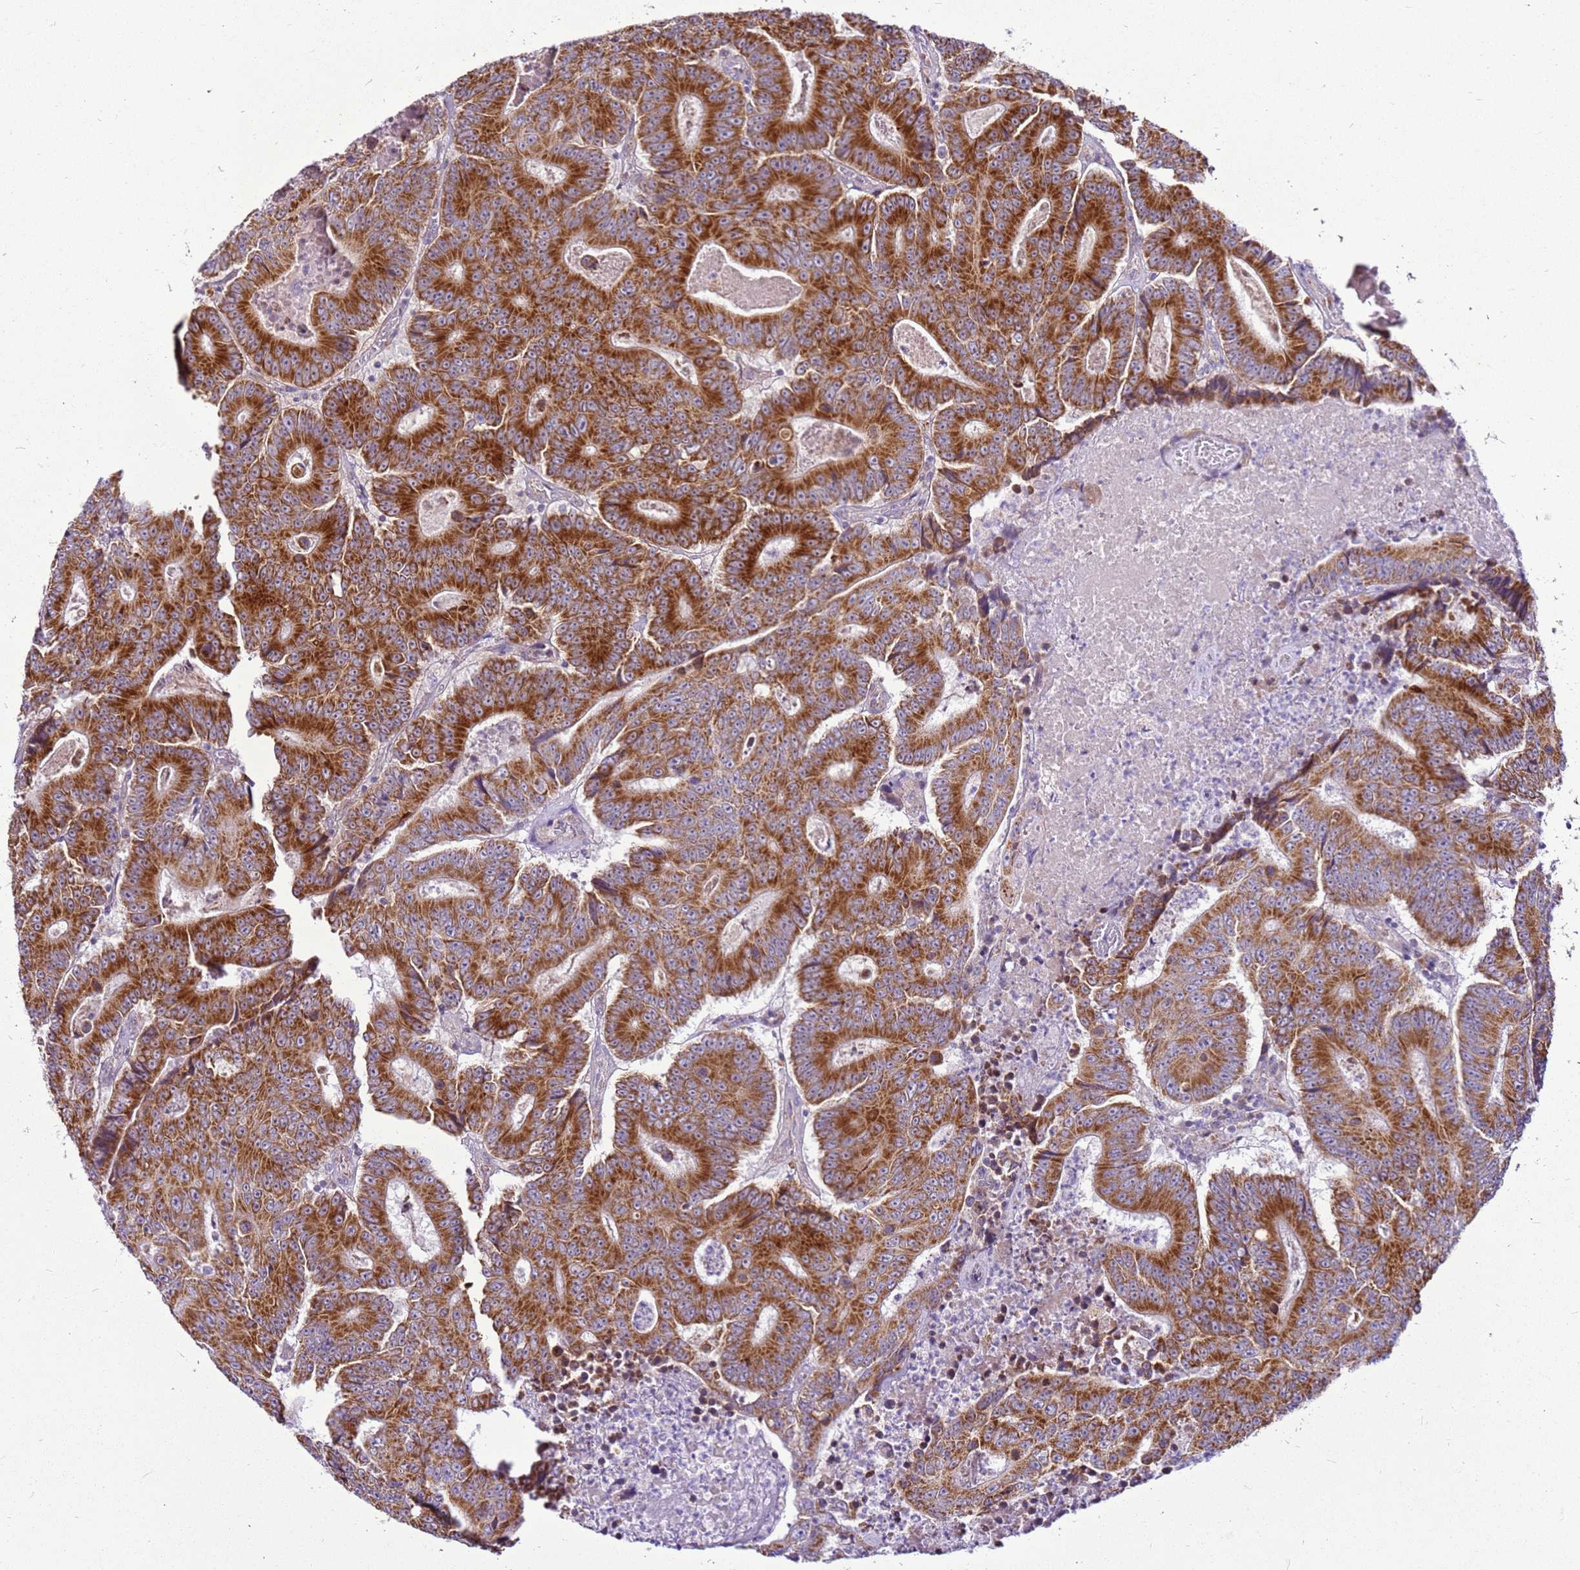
{"staining": {"intensity": "strong", "quantity": ">75%", "location": "cytoplasmic/membranous"}, "tissue": "colorectal cancer", "cell_type": "Tumor cells", "image_type": "cancer", "snomed": [{"axis": "morphology", "description": "Adenocarcinoma, NOS"}, {"axis": "topography", "description": "Colon"}], "caption": "Immunohistochemistry of colorectal cancer shows high levels of strong cytoplasmic/membranous expression in about >75% of tumor cells. (Brightfield microscopy of DAB IHC at high magnification).", "gene": "MRPL36", "patient": {"sex": "male", "age": 83}}